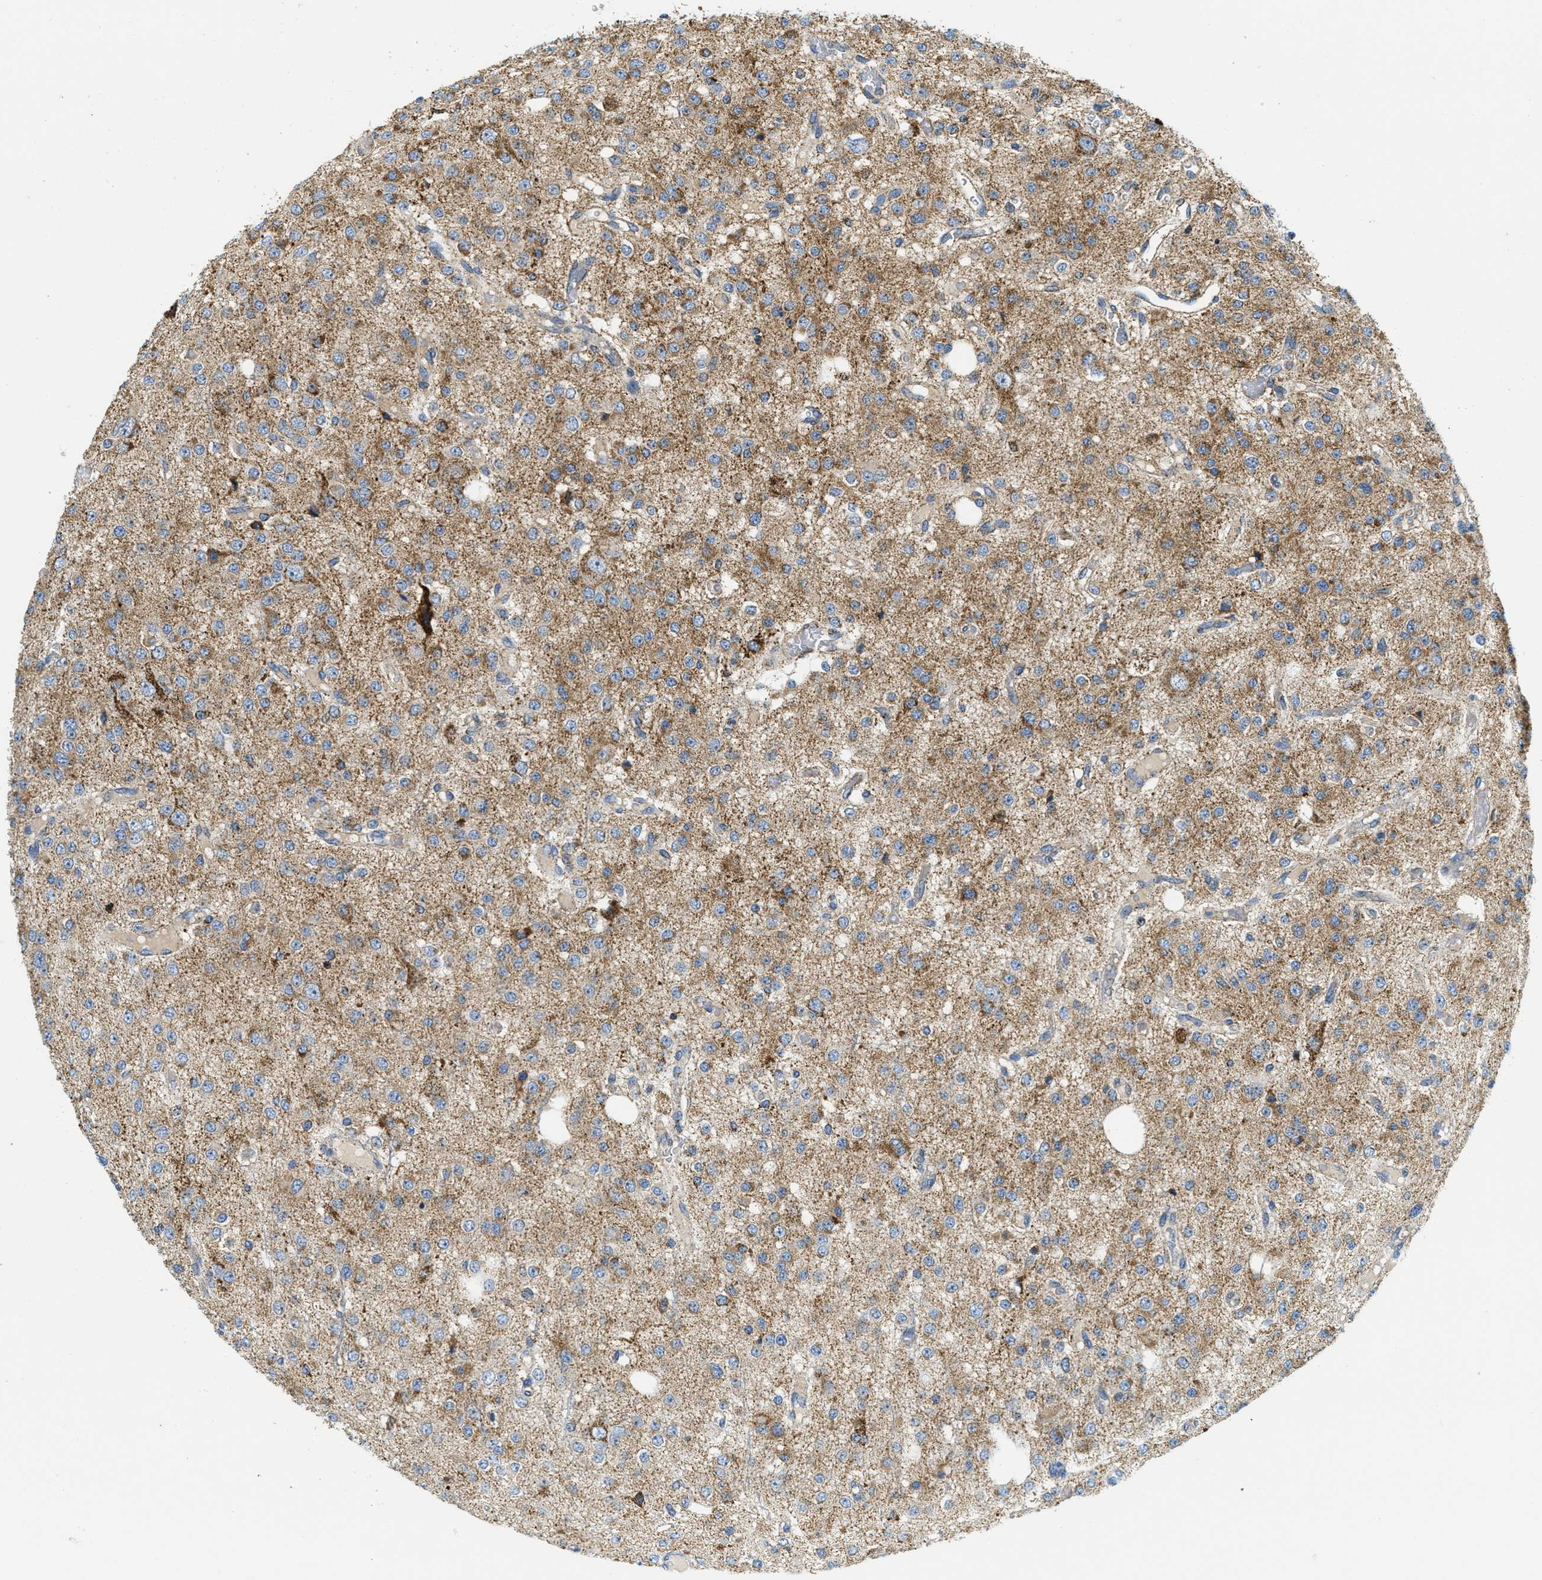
{"staining": {"intensity": "moderate", "quantity": ">75%", "location": "cytoplasmic/membranous"}, "tissue": "glioma", "cell_type": "Tumor cells", "image_type": "cancer", "snomed": [{"axis": "morphology", "description": "Glioma, malignant, Low grade"}, {"axis": "topography", "description": "Brain"}], "caption": "Moderate cytoplasmic/membranous staining for a protein is identified in approximately >75% of tumor cells of malignant glioma (low-grade) using immunohistochemistry.", "gene": "HLCS", "patient": {"sex": "male", "age": 38}}